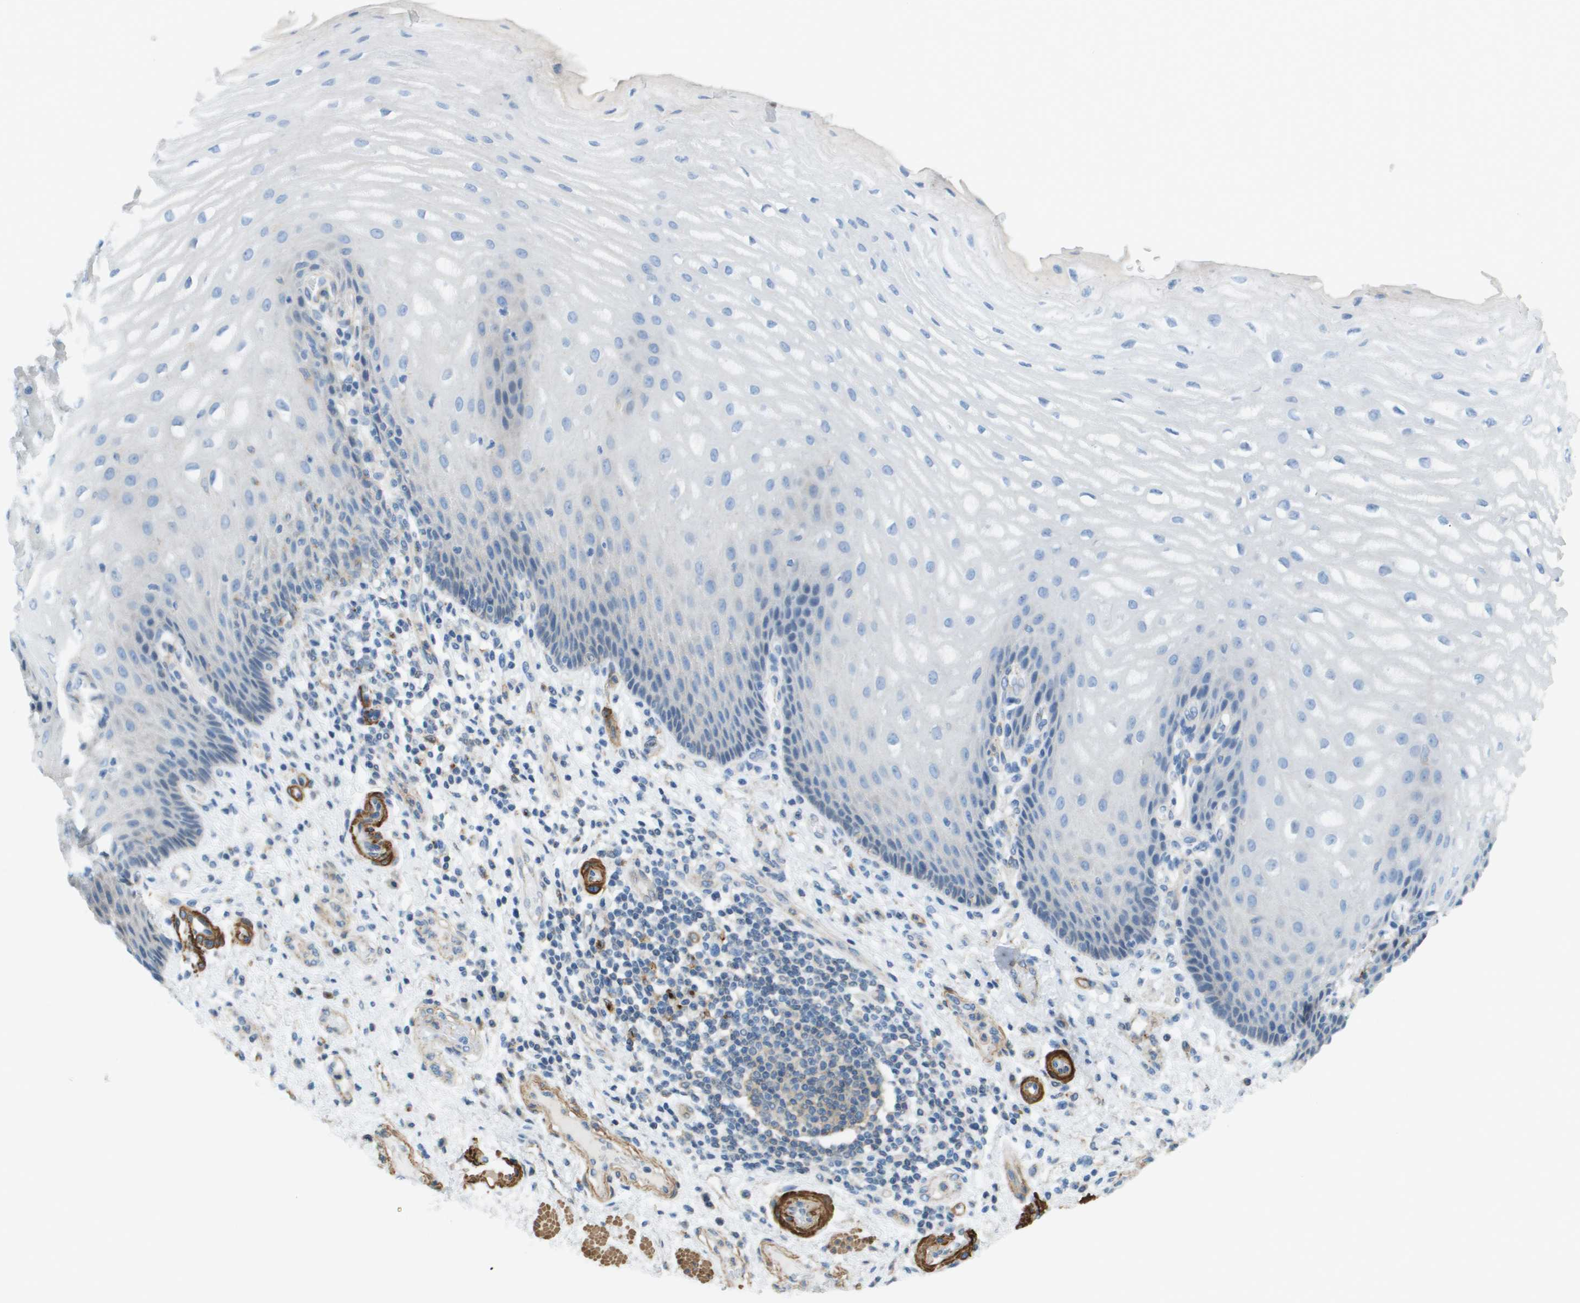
{"staining": {"intensity": "negative", "quantity": "none", "location": "none"}, "tissue": "esophagus", "cell_type": "Squamous epithelial cells", "image_type": "normal", "snomed": [{"axis": "morphology", "description": "Normal tissue, NOS"}, {"axis": "topography", "description": "Esophagus"}], "caption": "Micrograph shows no protein expression in squamous epithelial cells of unremarkable esophagus.", "gene": "MYH11", "patient": {"sex": "male", "age": 54}}